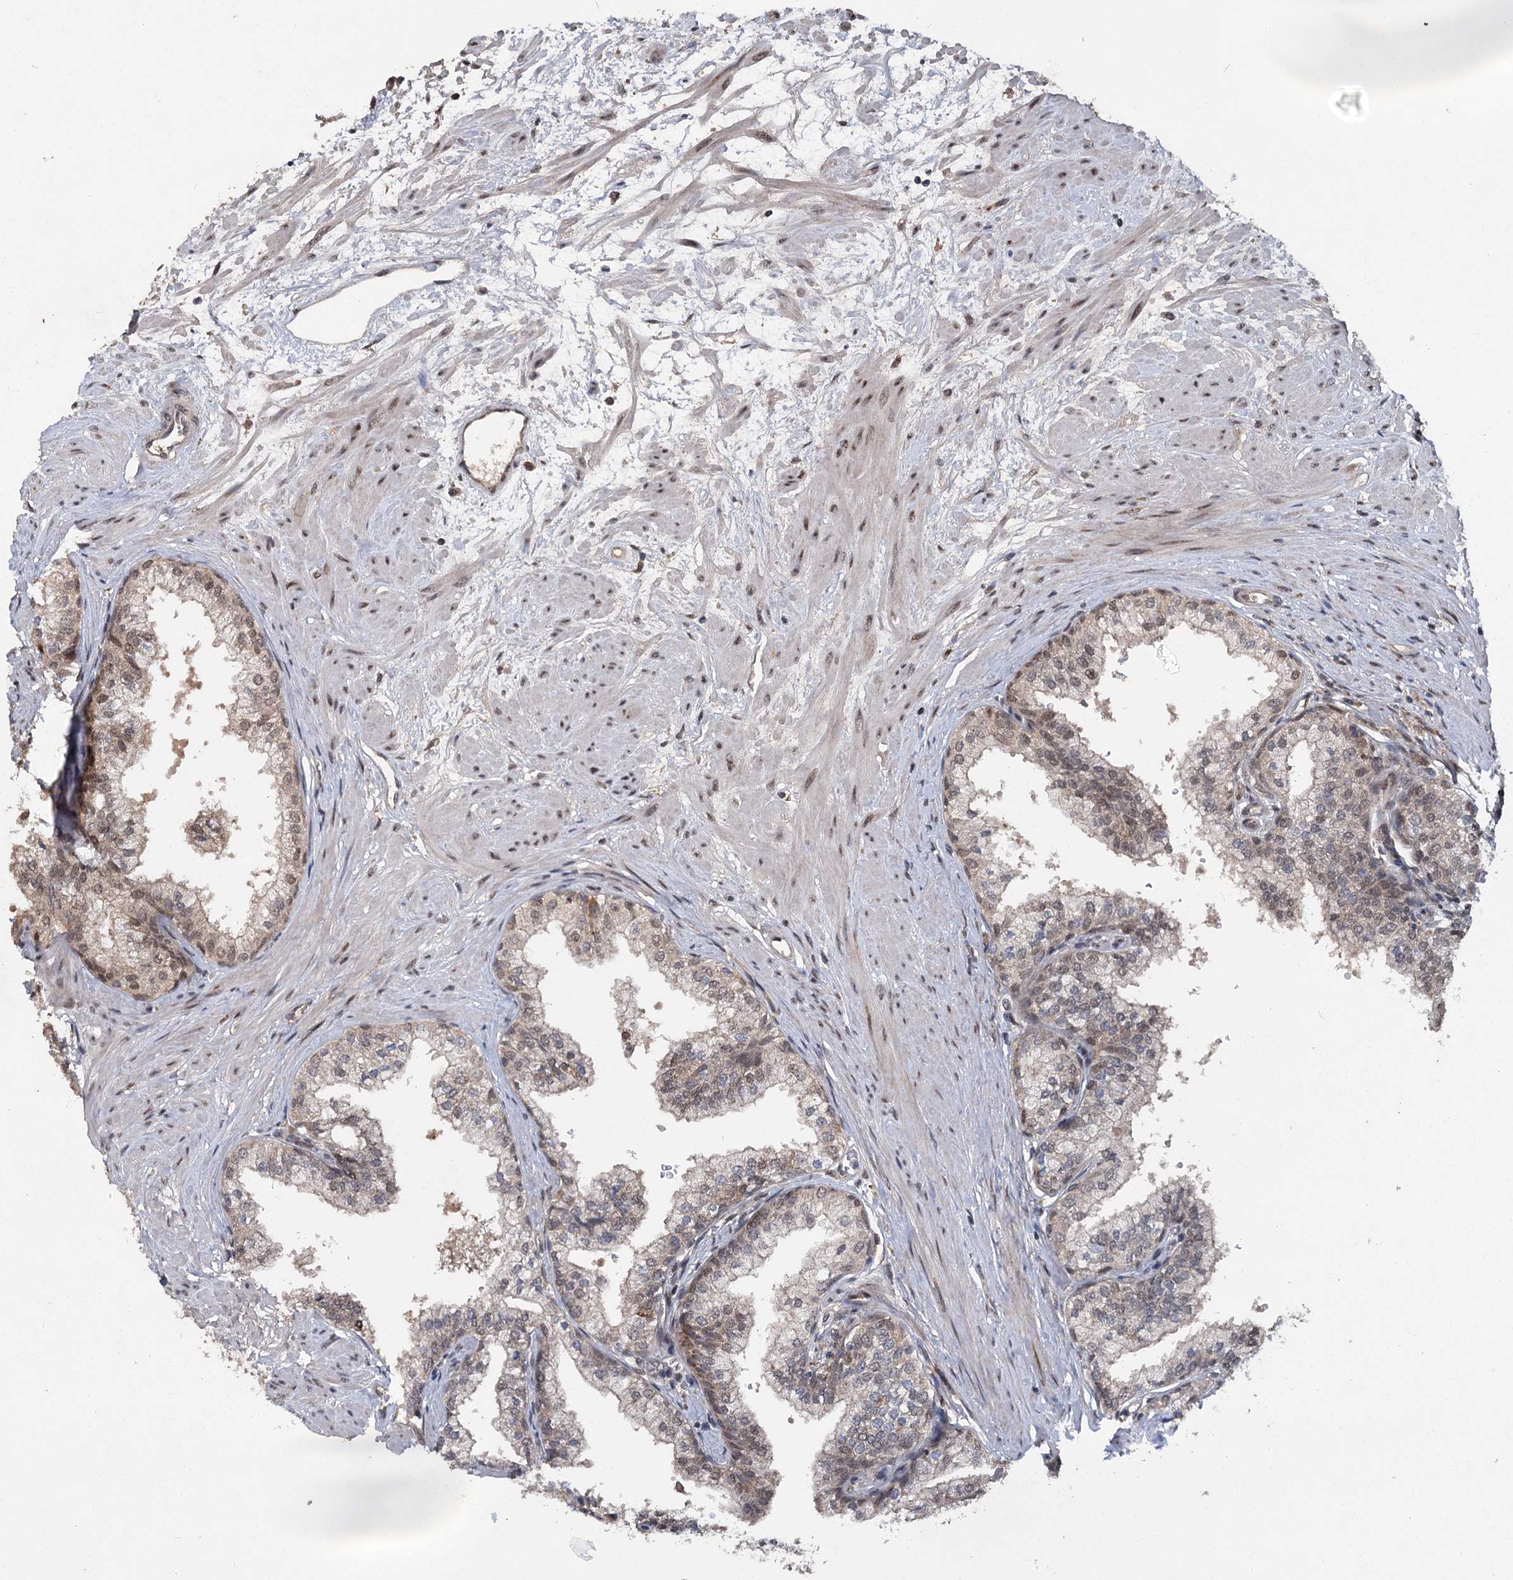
{"staining": {"intensity": "weak", "quantity": "25%-75%", "location": "cytoplasmic/membranous,nuclear"}, "tissue": "prostate", "cell_type": "Glandular cells", "image_type": "normal", "snomed": [{"axis": "morphology", "description": "Normal tissue, NOS"}, {"axis": "topography", "description": "Prostate"}], "caption": "Immunohistochemistry (IHC) histopathology image of benign human prostate stained for a protein (brown), which exhibits low levels of weak cytoplasmic/membranous,nuclear staining in about 25%-75% of glandular cells.", "gene": "MYG1", "patient": {"sex": "male", "age": 60}}